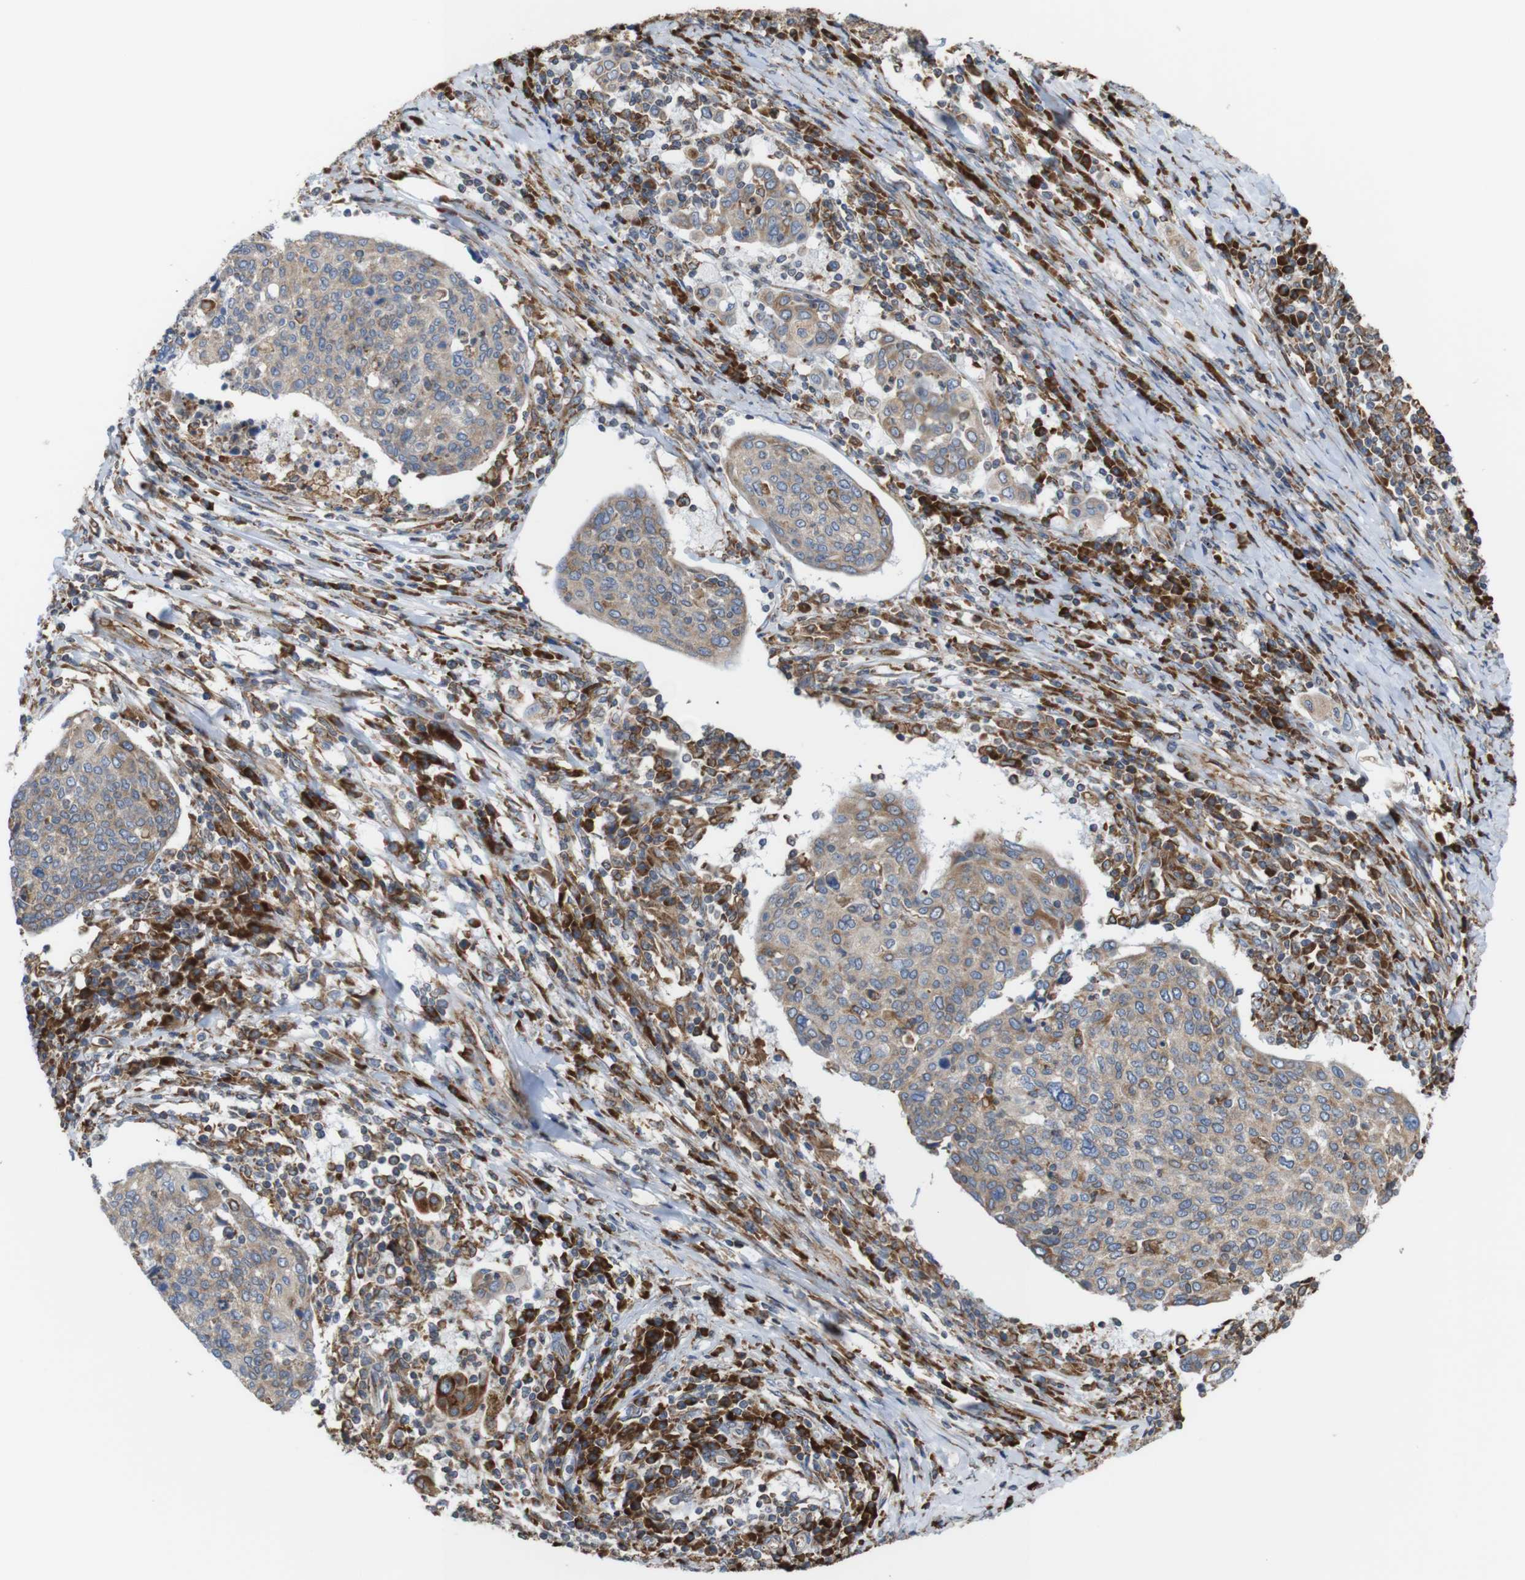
{"staining": {"intensity": "weak", "quantity": ">75%", "location": "cytoplasmic/membranous"}, "tissue": "cervical cancer", "cell_type": "Tumor cells", "image_type": "cancer", "snomed": [{"axis": "morphology", "description": "Squamous cell carcinoma, NOS"}, {"axis": "topography", "description": "Cervix"}], "caption": "Cervical squamous cell carcinoma tissue exhibits weak cytoplasmic/membranous expression in approximately >75% of tumor cells (brown staining indicates protein expression, while blue staining denotes nuclei).", "gene": "UGGT1", "patient": {"sex": "female", "age": 40}}